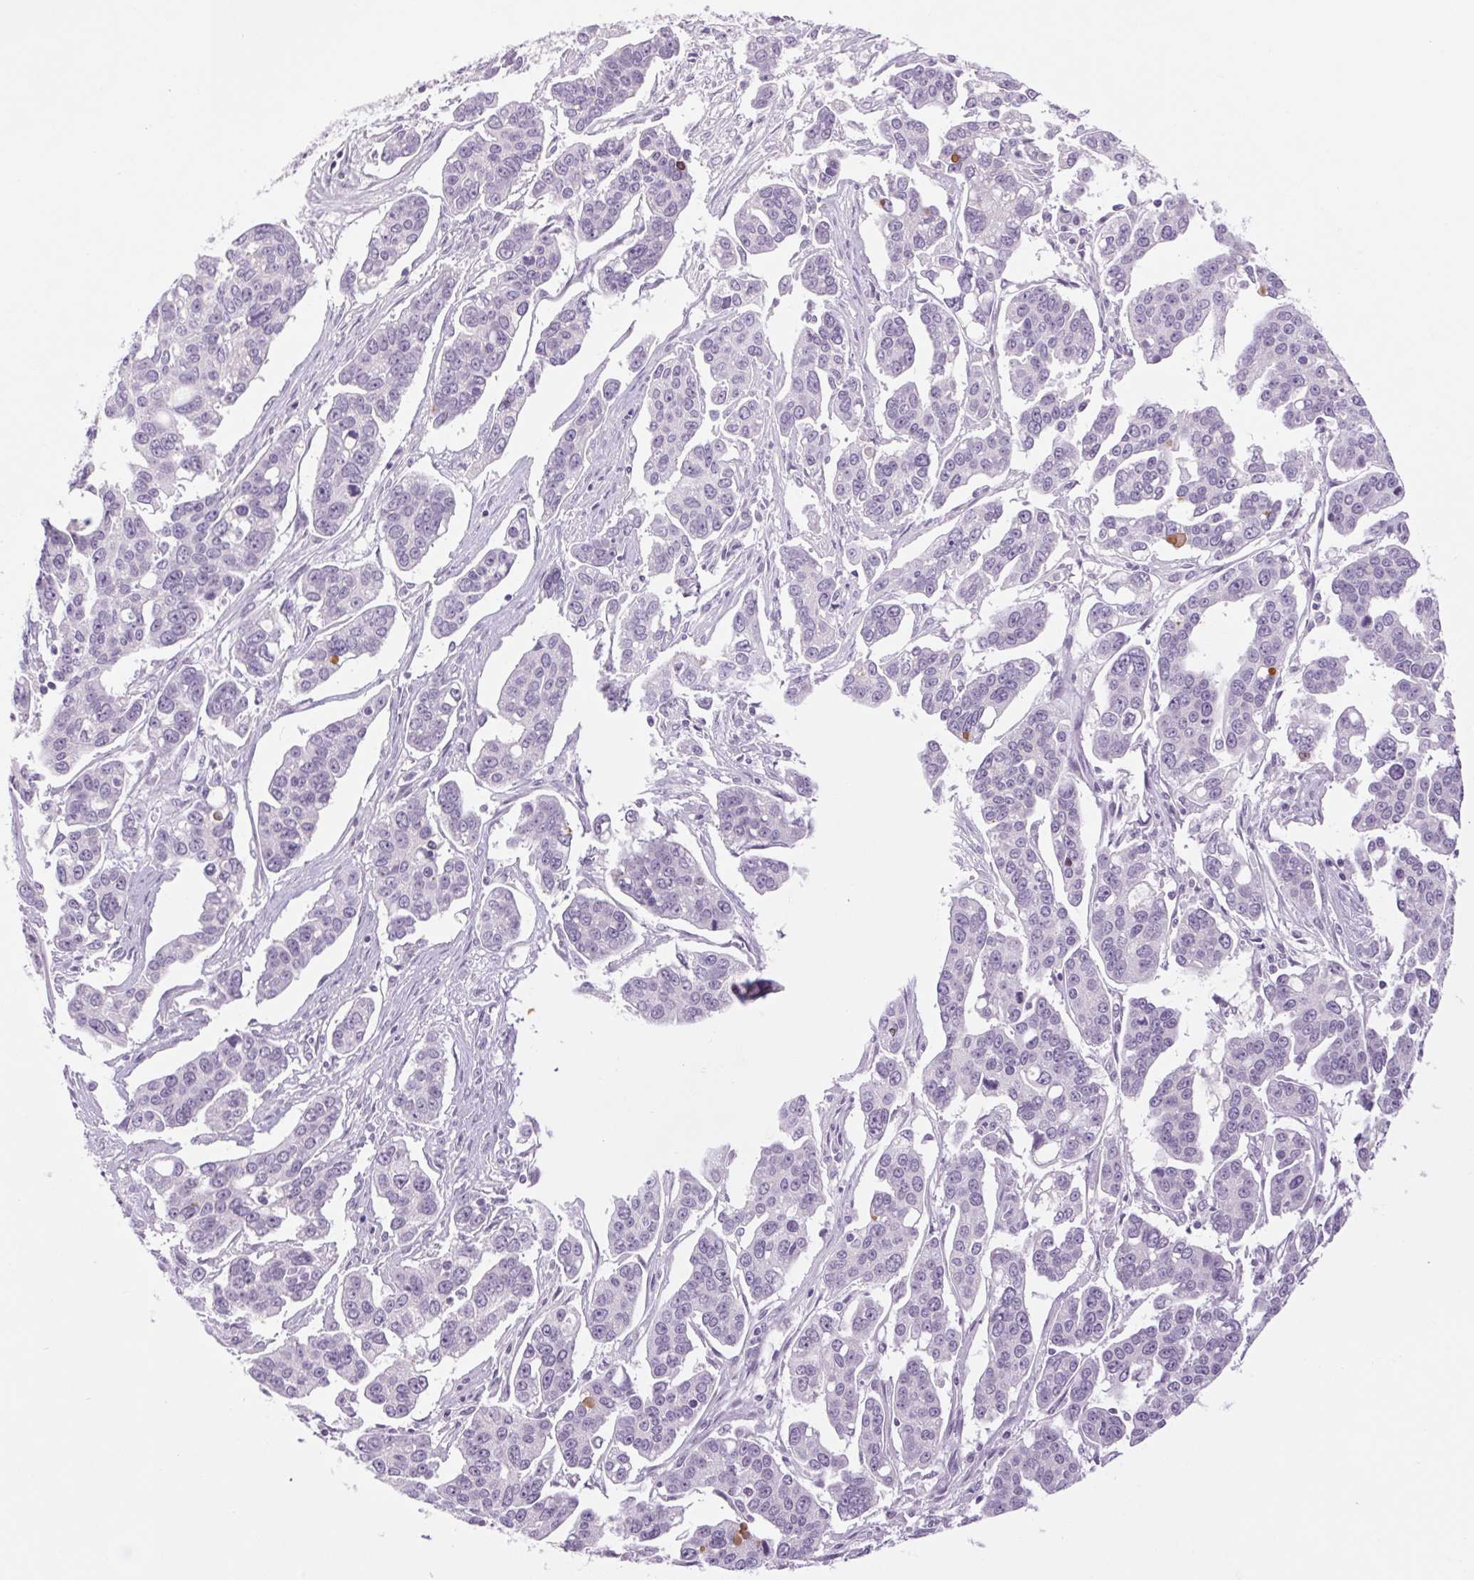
{"staining": {"intensity": "negative", "quantity": "none", "location": "none"}, "tissue": "ovarian cancer", "cell_type": "Tumor cells", "image_type": "cancer", "snomed": [{"axis": "morphology", "description": "Carcinoma, endometroid"}, {"axis": "topography", "description": "Ovary"}], "caption": "Immunohistochemistry histopathology image of human endometroid carcinoma (ovarian) stained for a protein (brown), which displays no staining in tumor cells. (DAB immunohistochemistry (IHC) visualized using brightfield microscopy, high magnification).", "gene": "RPTN", "patient": {"sex": "female", "age": 78}}